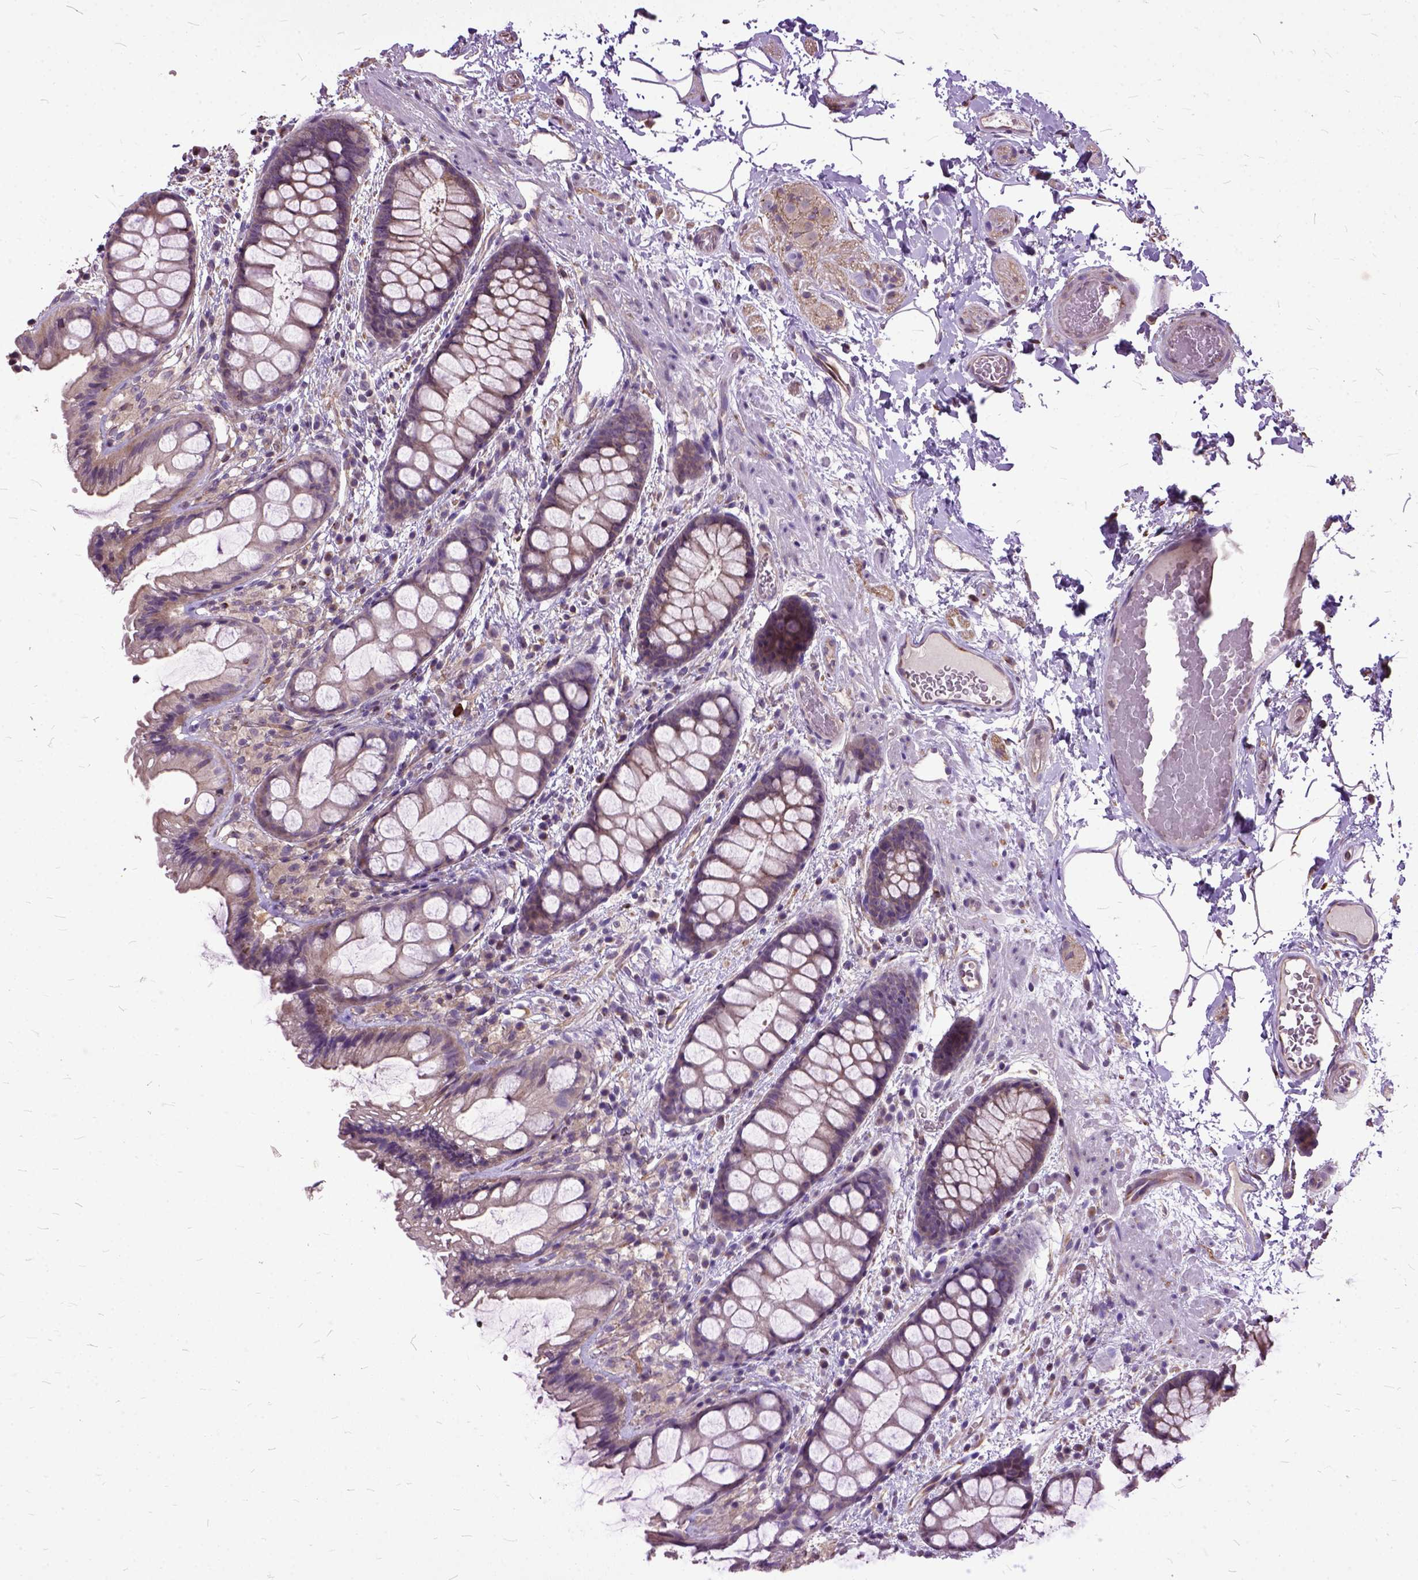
{"staining": {"intensity": "negative", "quantity": "none", "location": "none"}, "tissue": "rectum", "cell_type": "Glandular cells", "image_type": "normal", "snomed": [{"axis": "morphology", "description": "Normal tissue, NOS"}, {"axis": "topography", "description": "Rectum"}], "caption": "High power microscopy micrograph of an immunohistochemistry (IHC) histopathology image of unremarkable rectum, revealing no significant expression in glandular cells. The staining was performed using DAB (3,3'-diaminobenzidine) to visualize the protein expression in brown, while the nuclei were stained in blue with hematoxylin (Magnification: 20x).", "gene": "AREG", "patient": {"sex": "female", "age": 62}}